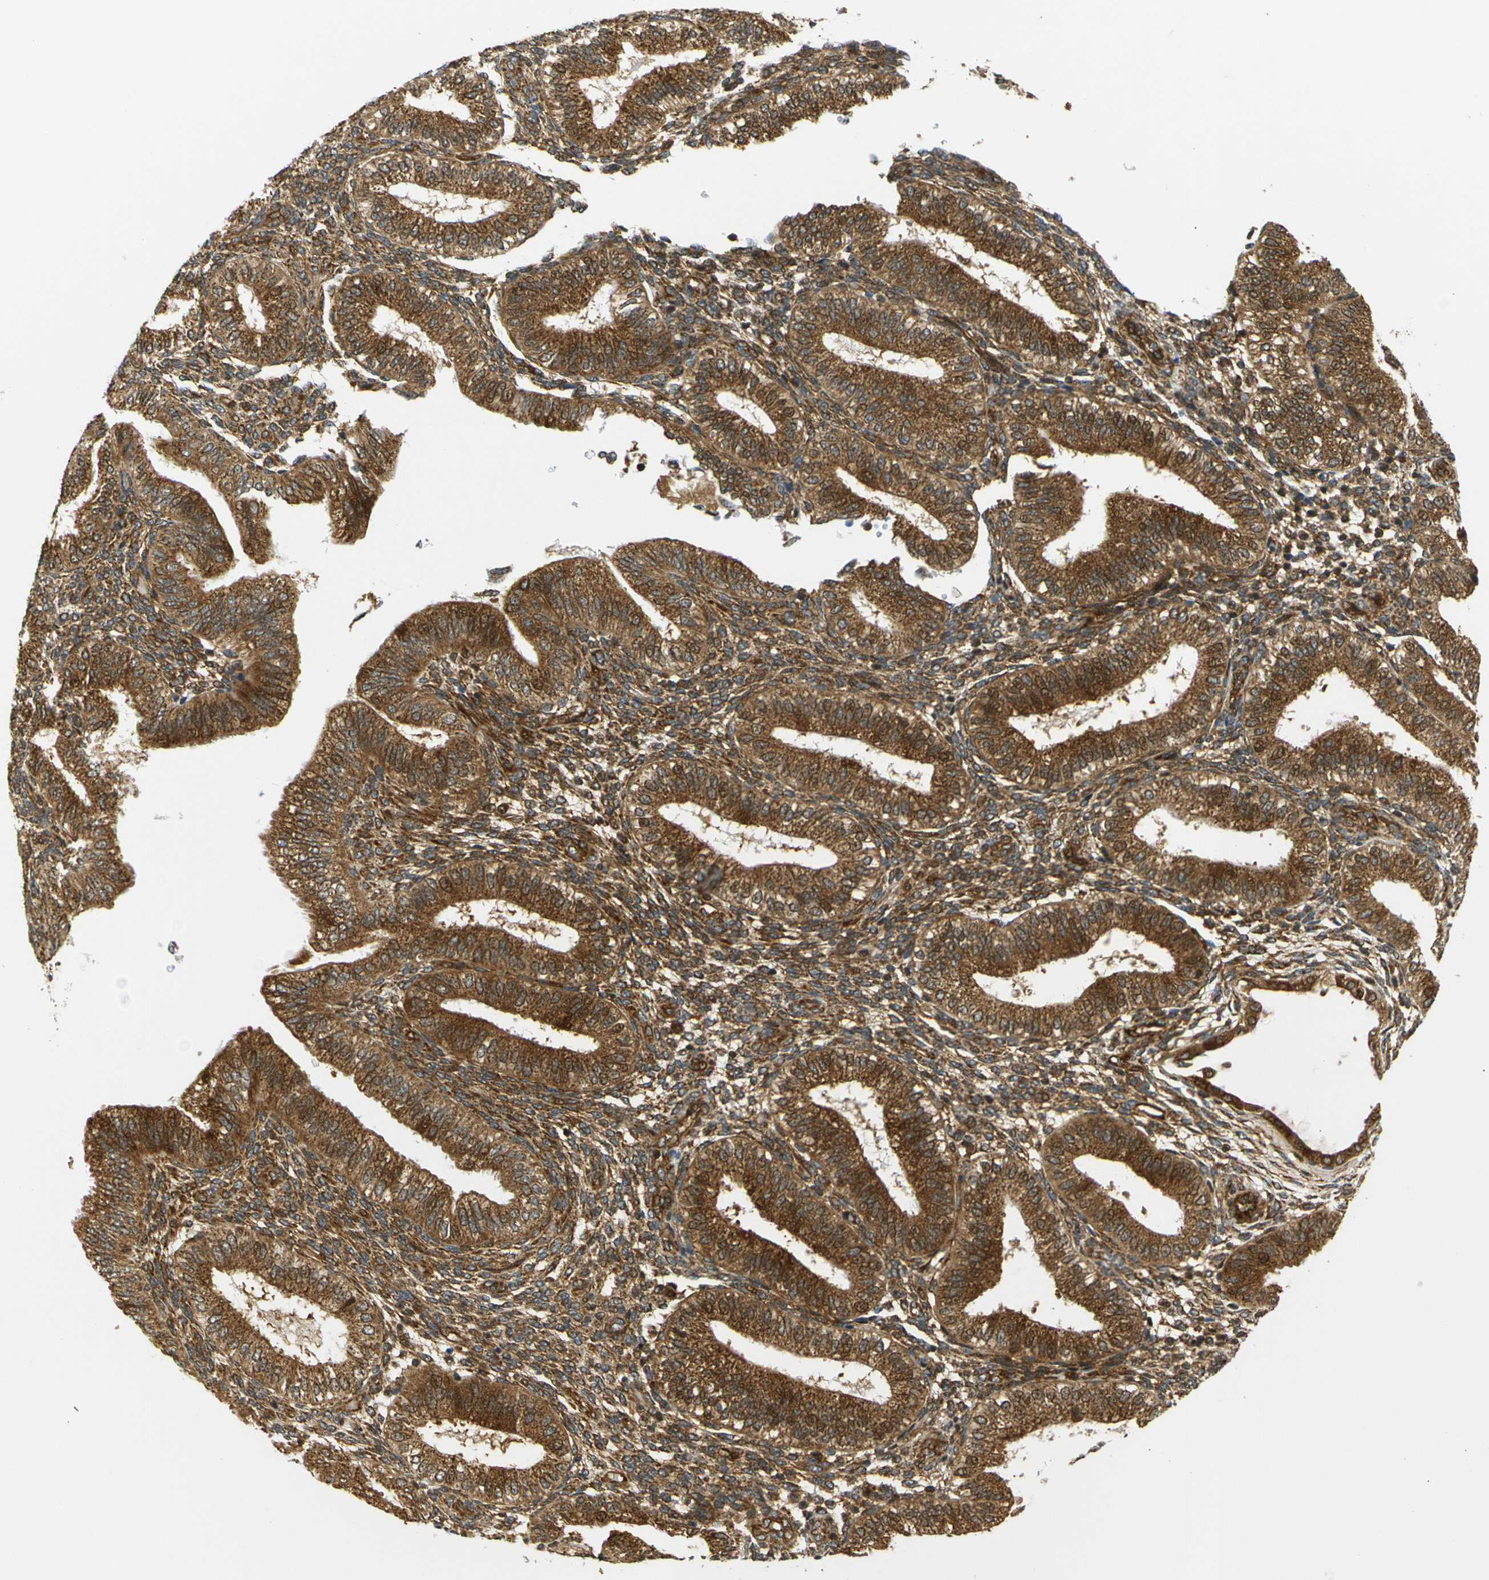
{"staining": {"intensity": "moderate", "quantity": ">75%", "location": "cytoplasmic/membranous"}, "tissue": "endometrium", "cell_type": "Cells in endometrial stroma", "image_type": "normal", "snomed": [{"axis": "morphology", "description": "Normal tissue, NOS"}, {"axis": "topography", "description": "Endometrium"}], "caption": "Immunohistochemical staining of normal human endometrium displays medium levels of moderate cytoplasmic/membranous staining in approximately >75% of cells in endometrial stroma.", "gene": "ABCE1", "patient": {"sex": "female", "age": 39}}